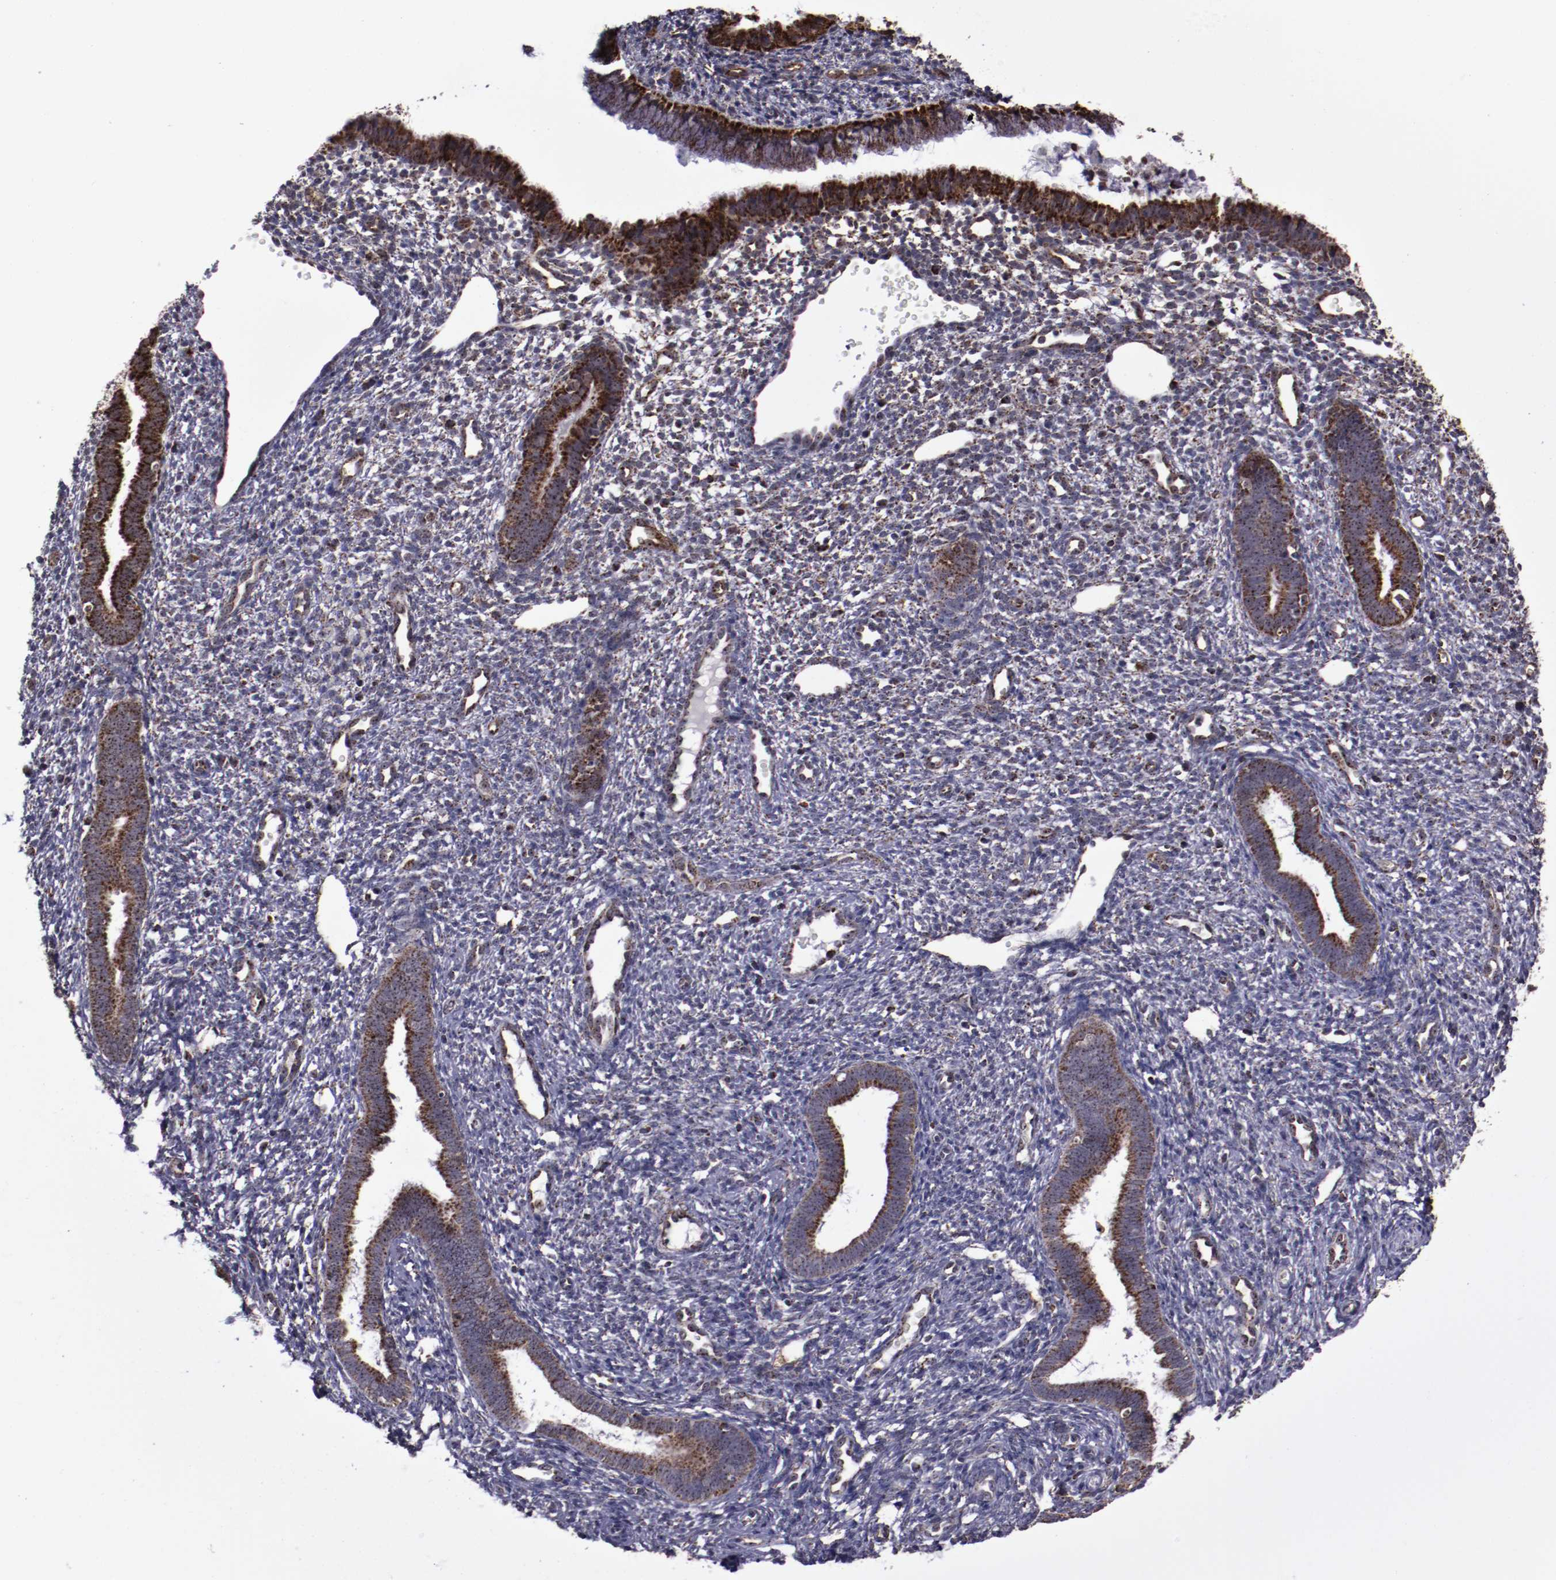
{"staining": {"intensity": "moderate", "quantity": "<25%", "location": "nuclear"}, "tissue": "endometrium", "cell_type": "Cells in endometrial stroma", "image_type": "normal", "snomed": [{"axis": "morphology", "description": "Normal tissue, NOS"}, {"axis": "topography", "description": "Endometrium"}], "caption": "Endometrium stained with immunohistochemistry (IHC) shows moderate nuclear positivity in about <25% of cells in endometrial stroma.", "gene": "LONP1", "patient": {"sex": "female", "age": 27}}